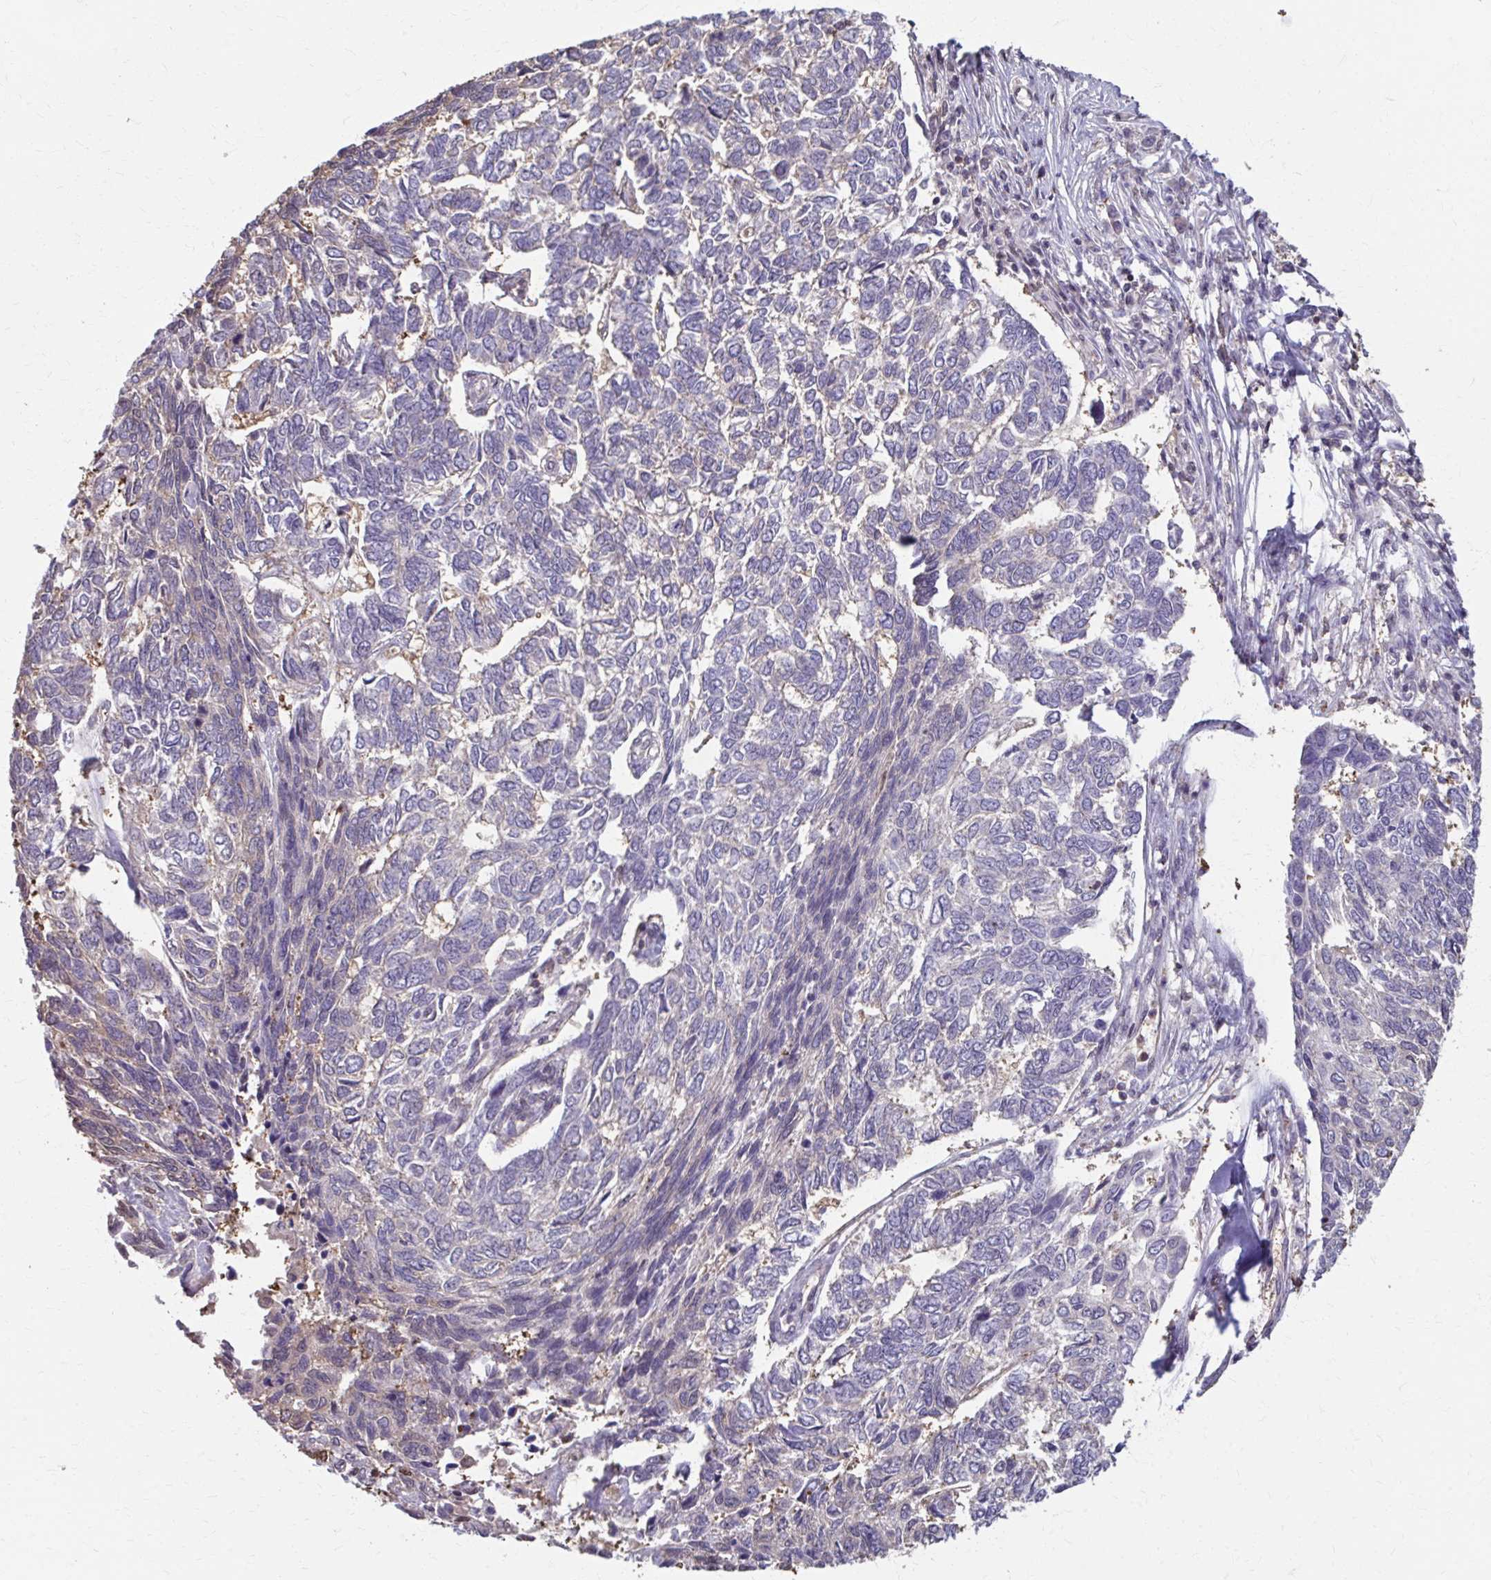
{"staining": {"intensity": "negative", "quantity": "none", "location": "none"}, "tissue": "skin cancer", "cell_type": "Tumor cells", "image_type": "cancer", "snomed": [{"axis": "morphology", "description": "Basal cell carcinoma"}, {"axis": "topography", "description": "Skin"}], "caption": "An immunohistochemistry (IHC) histopathology image of skin cancer (basal cell carcinoma) is shown. There is no staining in tumor cells of skin cancer (basal cell carcinoma).", "gene": "ING4", "patient": {"sex": "female", "age": 65}}